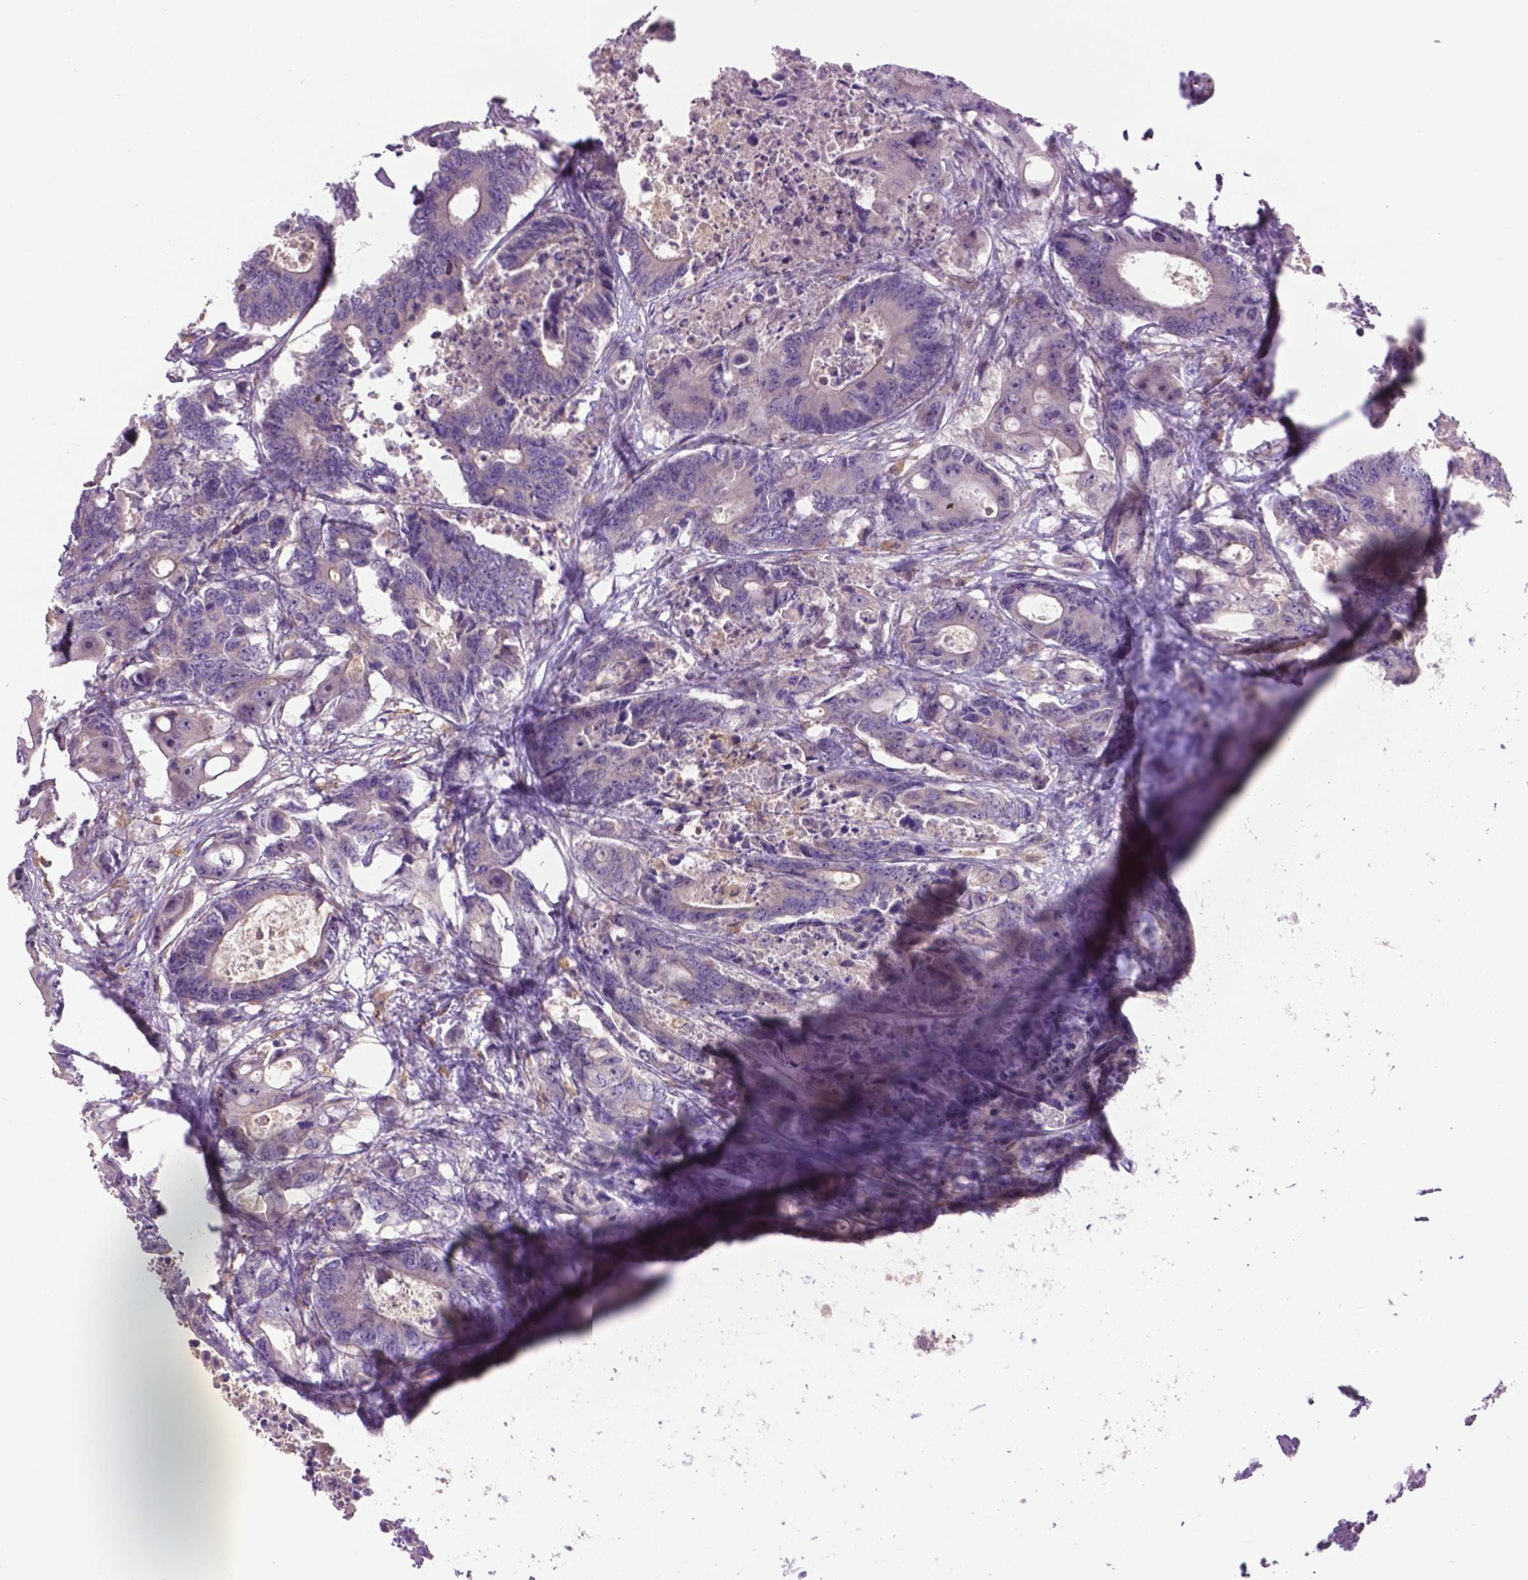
{"staining": {"intensity": "negative", "quantity": "none", "location": "none"}, "tissue": "colorectal cancer", "cell_type": "Tumor cells", "image_type": "cancer", "snomed": [{"axis": "morphology", "description": "Adenocarcinoma, NOS"}, {"axis": "topography", "description": "Rectum"}], "caption": "There is no significant positivity in tumor cells of adenocarcinoma (colorectal). (Stains: DAB (3,3'-diaminobenzidine) immunohistochemistry (IHC) with hematoxylin counter stain, Microscopy: brightfield microscopy at high magnification).", "gene": "CDH7", "patient": {"sex": "male", "age": 54}}